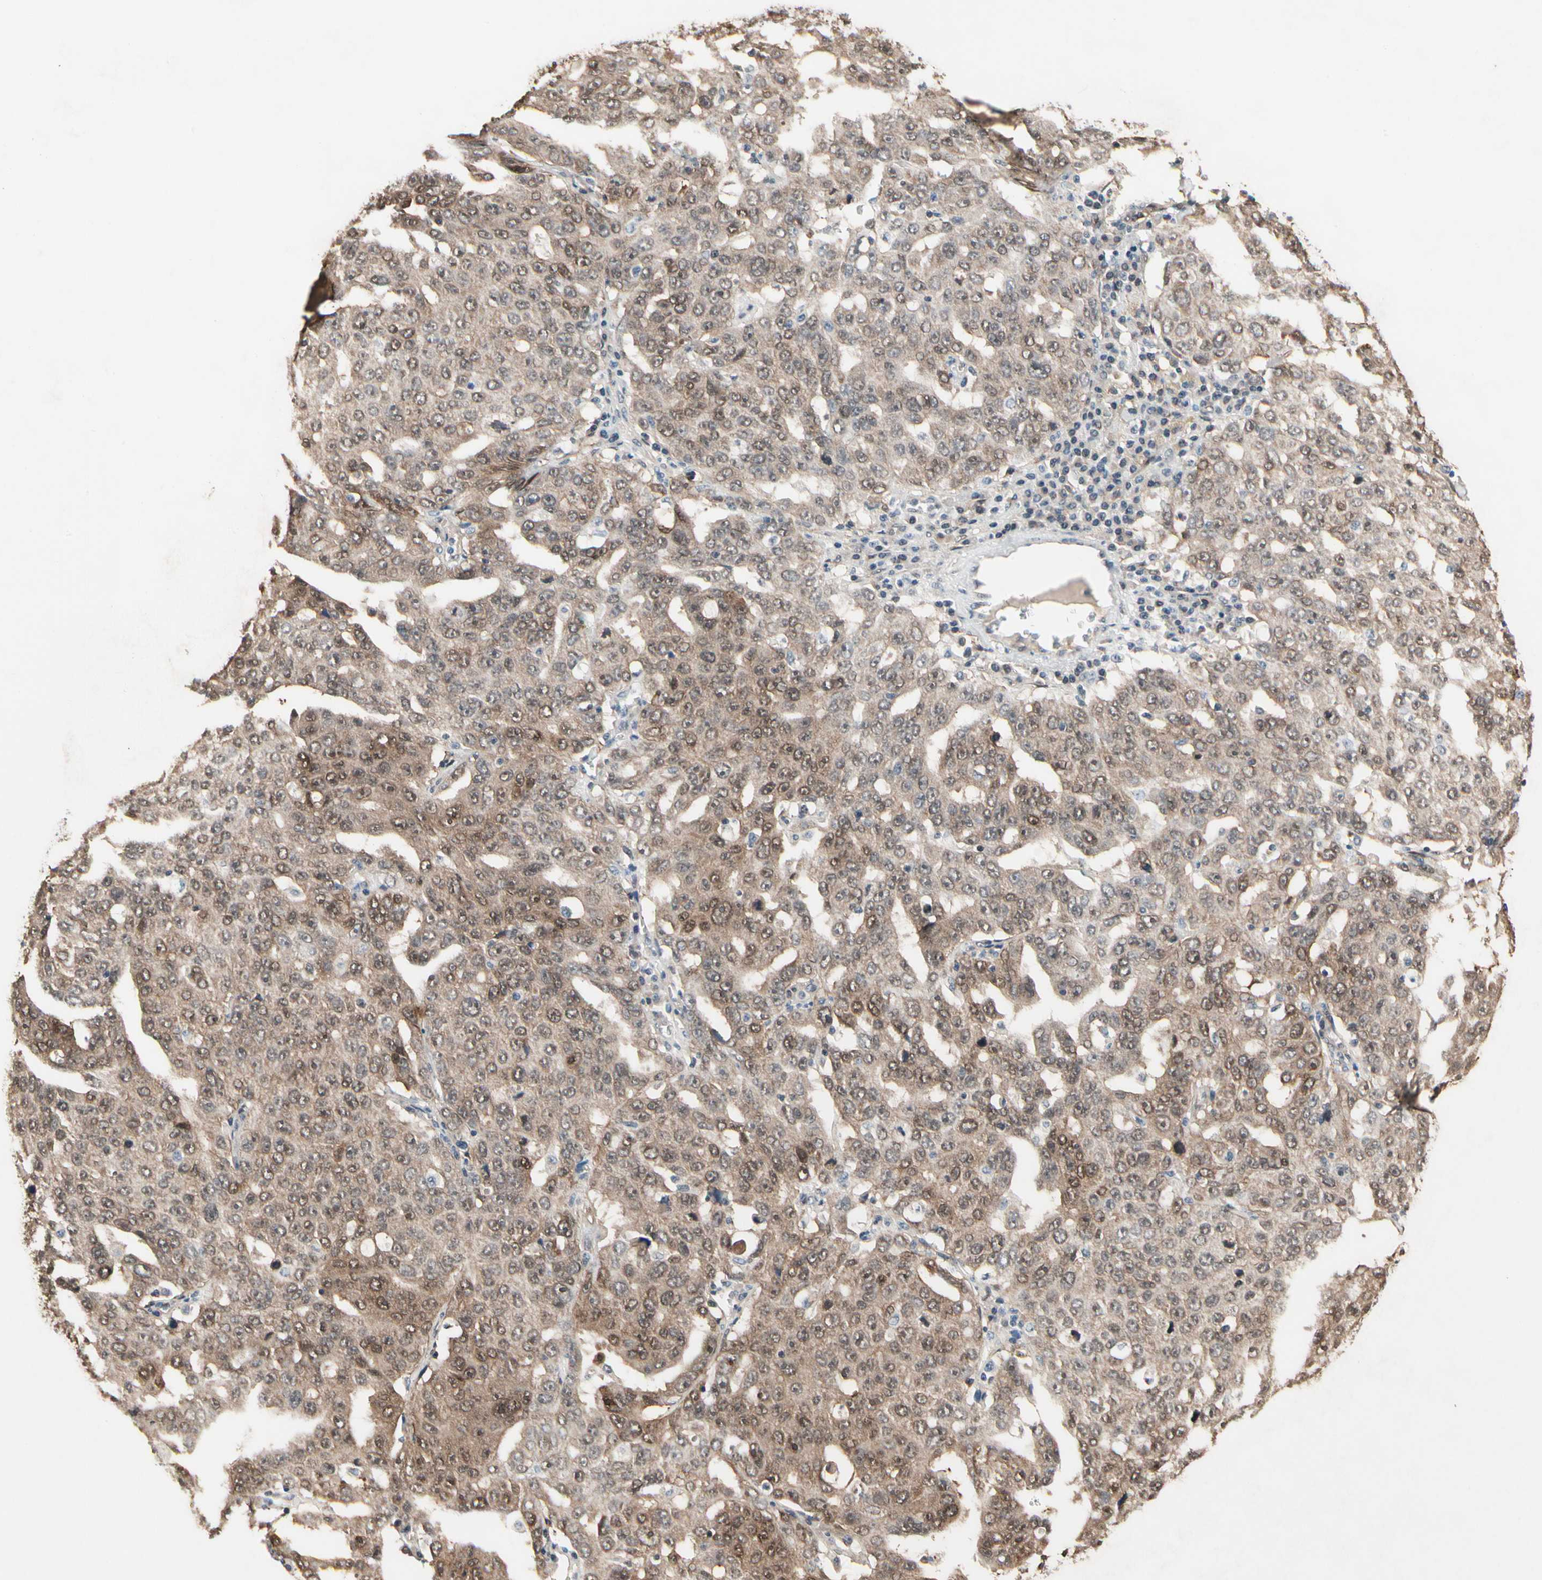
{"staining": {"intensity": "weak", "quantity": ">75%", "location": "cytoplasmic/membranous,nuclear"}, "tissue": "ovarian cancer", "cell_type": "Tumor cells", "image_type": "cancer", "snomed": [{"axis": "morphology", "description": "Carcinoma, endometroid"}, {"axis": "topography", "description": "Ovary"}], "caption": "Immunohistochemistry (IHC) photomicrograph of human ovarian cancer stained for a protein (brown), which reveals low levels of weak cytoplasmic/membranous and nuclear positivity in approximately >75% of tumor cells.", "gene": "PRDX6", "patient": {"sex": "female", "age": 62}}